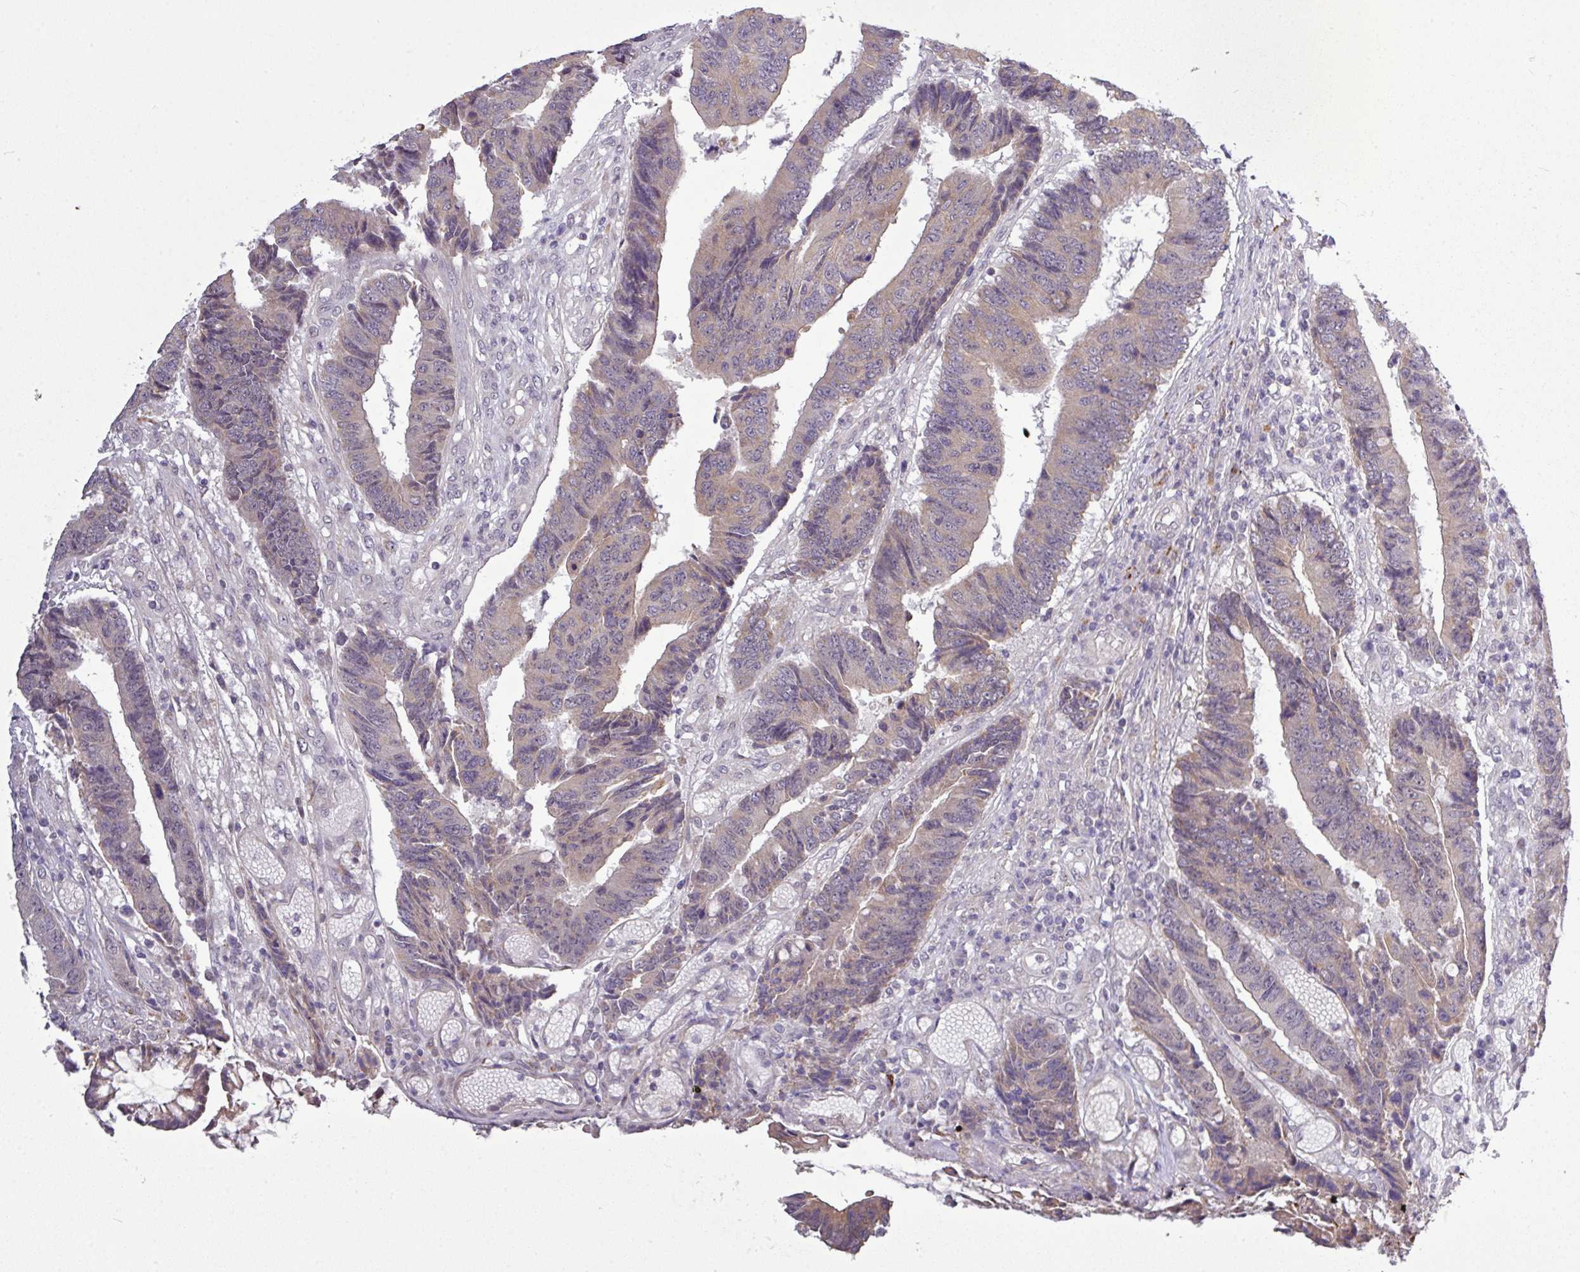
{"staining": {"intensity": "weak", "quantity": "25%-75%", "location": "cytoplasmic/membranous"}, "tissue": "colorectal cancer", "cell_type": "Tumor cells", "image_type": "cancer", "snomed": [{"axis": "morphology", "description": "Adenocarcinoma, NOS"}, {"axis": "topography", "description": "Rectum"}], "caption": "This micrograph demonstrates colorectal cancer stained with IHC to label a protein in brown. The cytoplasmic/membranous of tumor cells show weak positivity for the protein. Nuclei are counter-stained blue.", "gene": "ZNF217", "patient": {"sex": "male", "age": 84}}